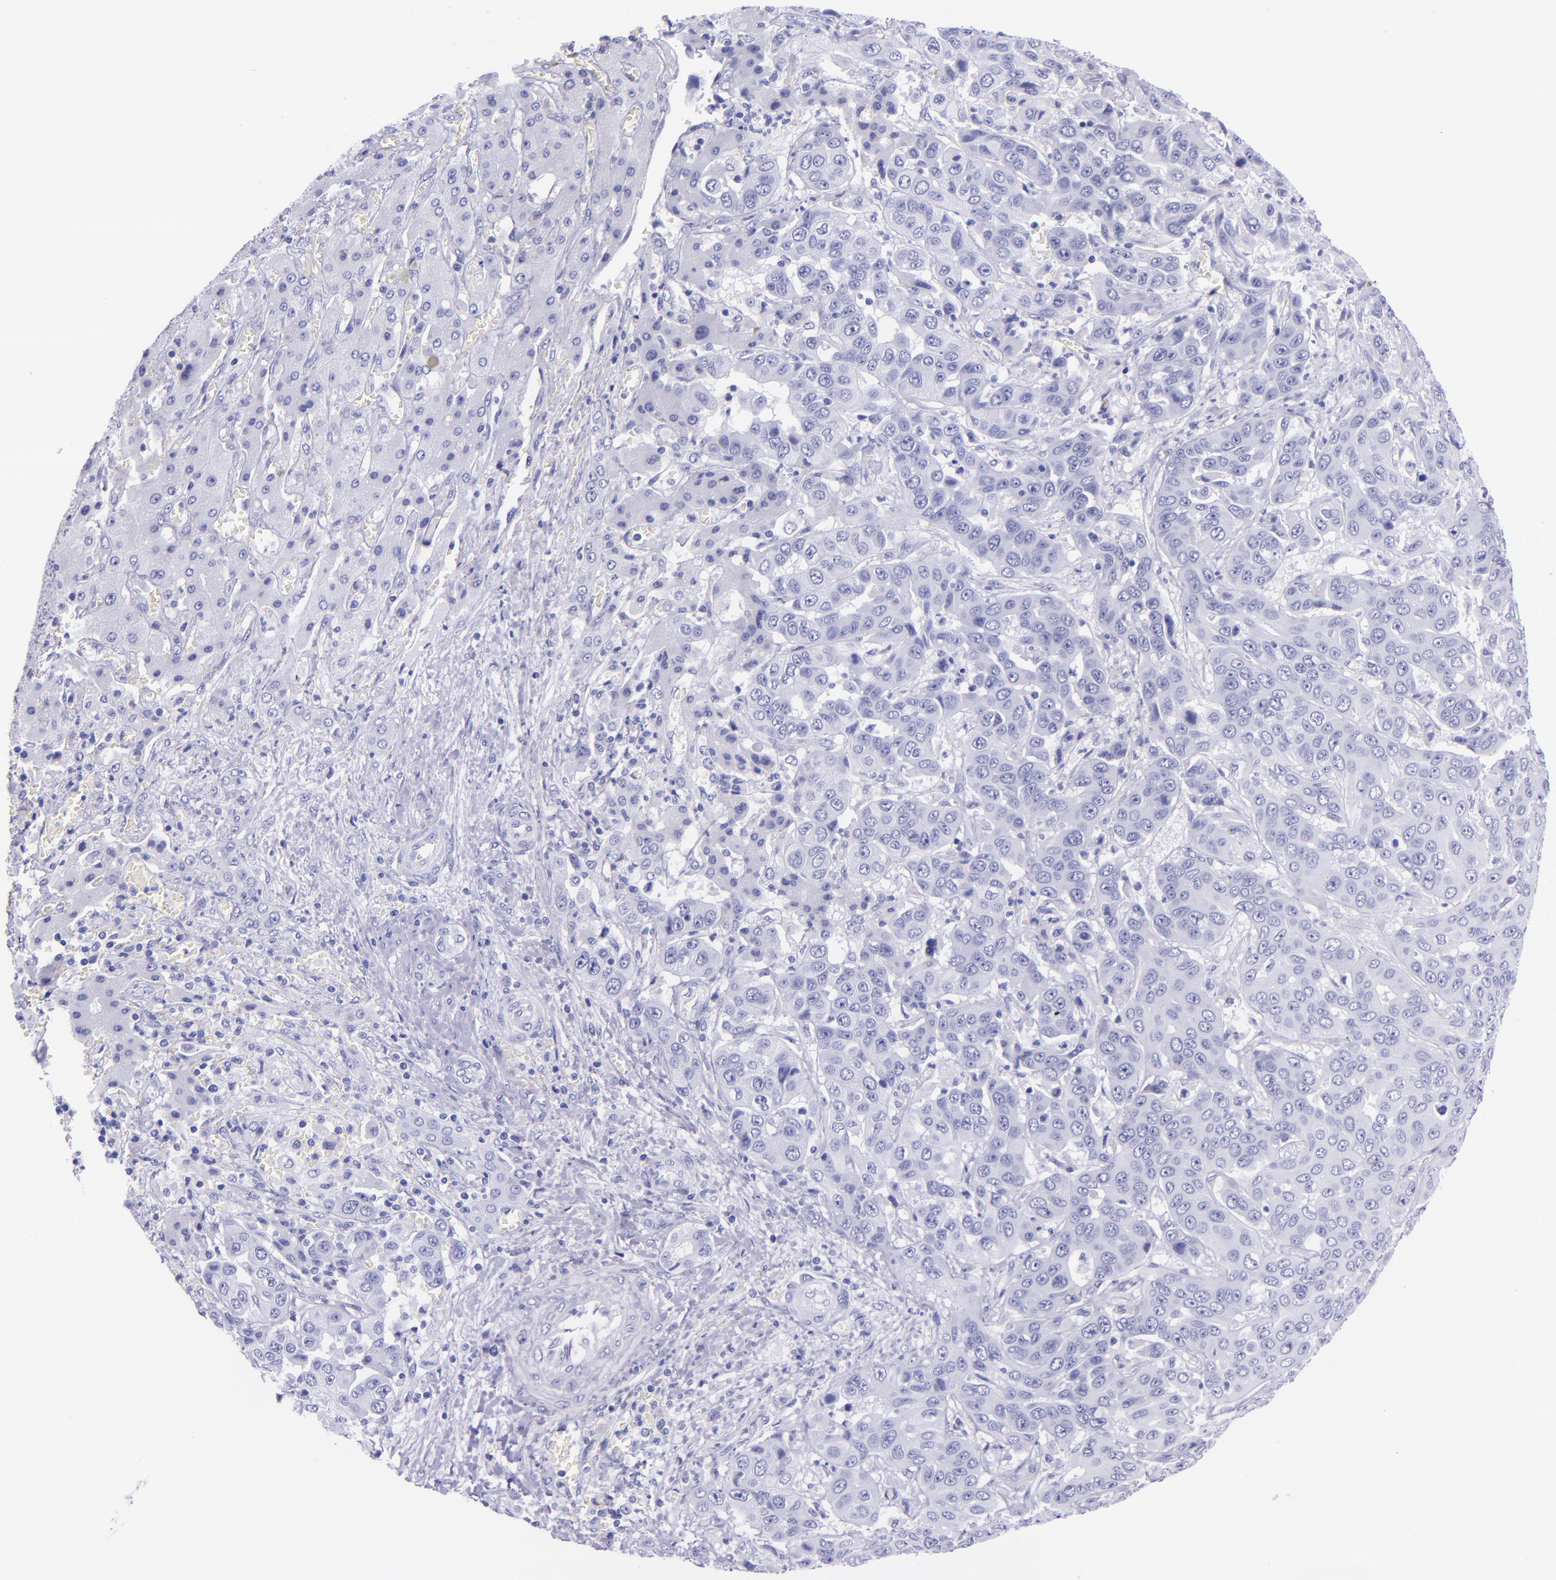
{"staining": {"intensity": "negative", "quantity": "none", "location": "none"}, "tissue": "liver cancer", "cell_type": "Tumor cells", "image_type": "cancer", "snomed": [{"axis": "morphology", "description": "Cholangiocarcinoma"}, {"axis": "topography", "description": "Liver"}], "caption": "Liver cholangiocarcinoma was stained to show a protein in brown. There is no significant staining in tumor cells.", "gene": "MBP", "patient": {"sex": "female", "age": 52}}